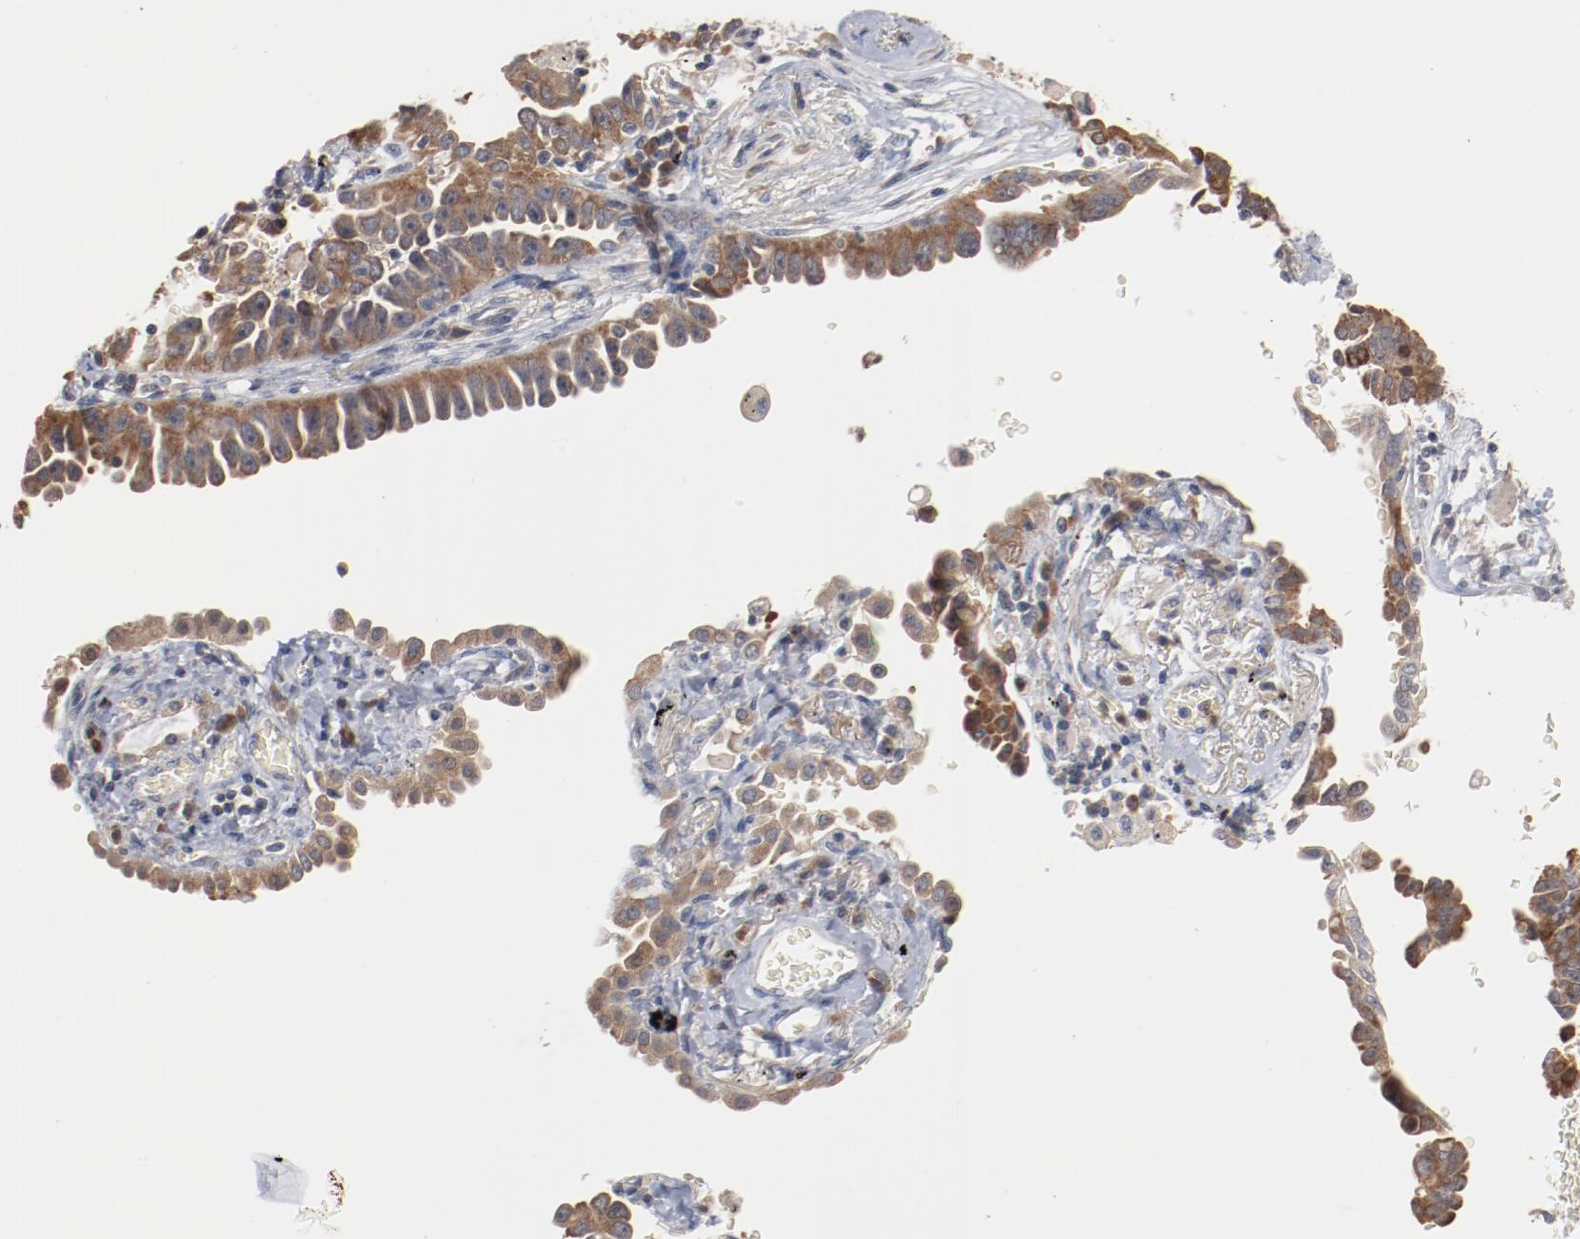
{"staining": {"intensity": "moderate", "quantity": ">75%", "location": "cytoplasmic/membranous"}, "tissue": "lung cancer", "cell_type": "Tumor cells", "image_type": "cancer", "snomed": [{"axis": "morphology", "description": "Adenocarcinoma, NOS"}, {"axis": "topography", "description": "Lung"}], "caption": "Lung adenocarcinoma stained with a protein marker reveals moderate staining in tumor cells.", "gene": "RNASE11", "patient": {"sex": "female", "age": 64}}